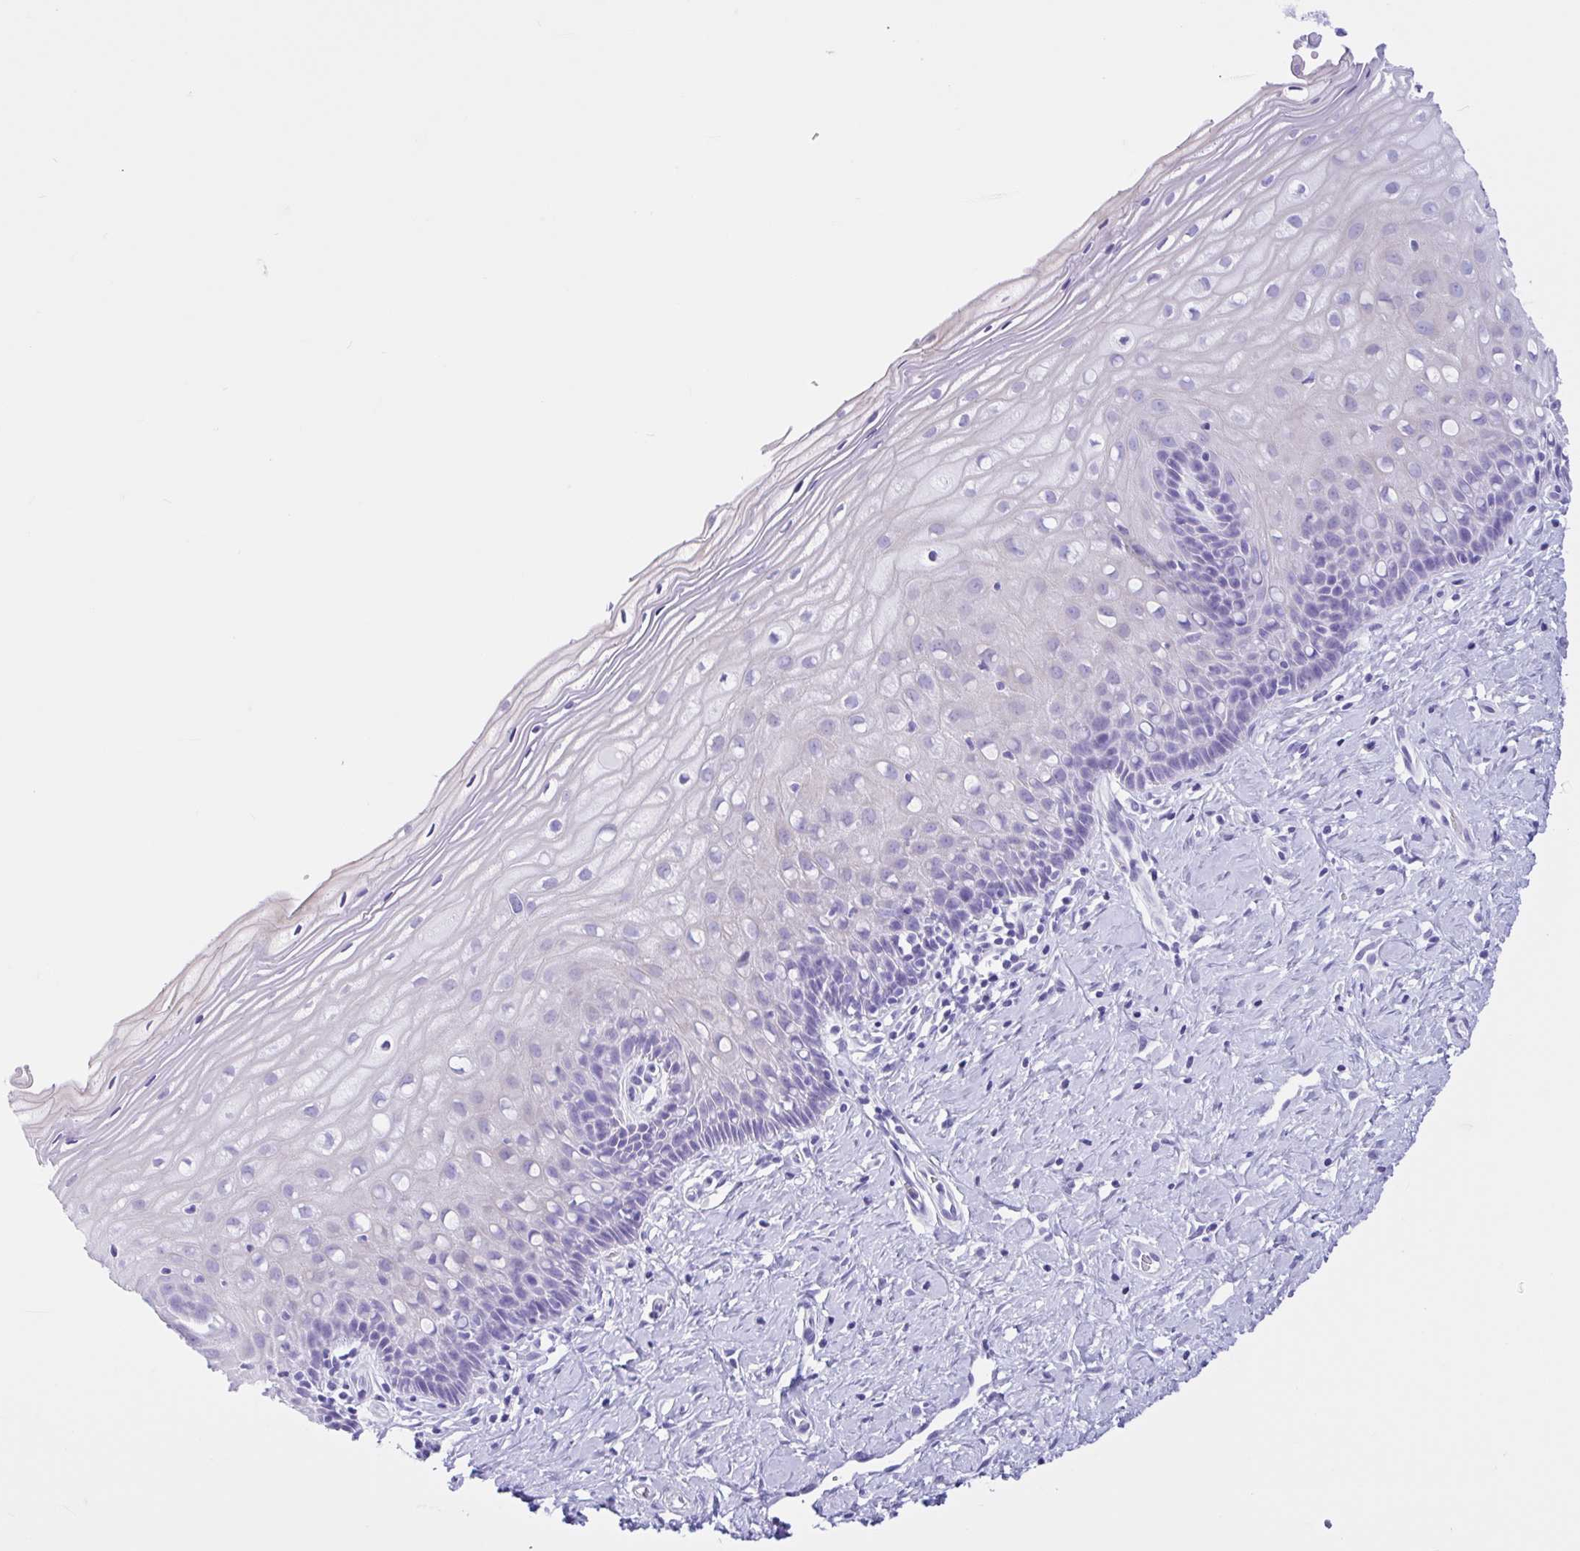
{"staining": {"intensity": "negative", "quantity": "none", "location": "none"}, "tissue": "cervix", "cell_type": "Glandular cells", "image_type": "normal", "snomed": [{"axis": "morphology", "description": "Normal tissue, NOS"}, {"axis": "topography", "description": "Cervix"}], "caption": "This is an immunohistochemistry (IHC) photomicrograph of benign cervix. There is no expression in glandular cells.", "gene": "IAPP", "patient": {"sex": "female", "age": 37}}